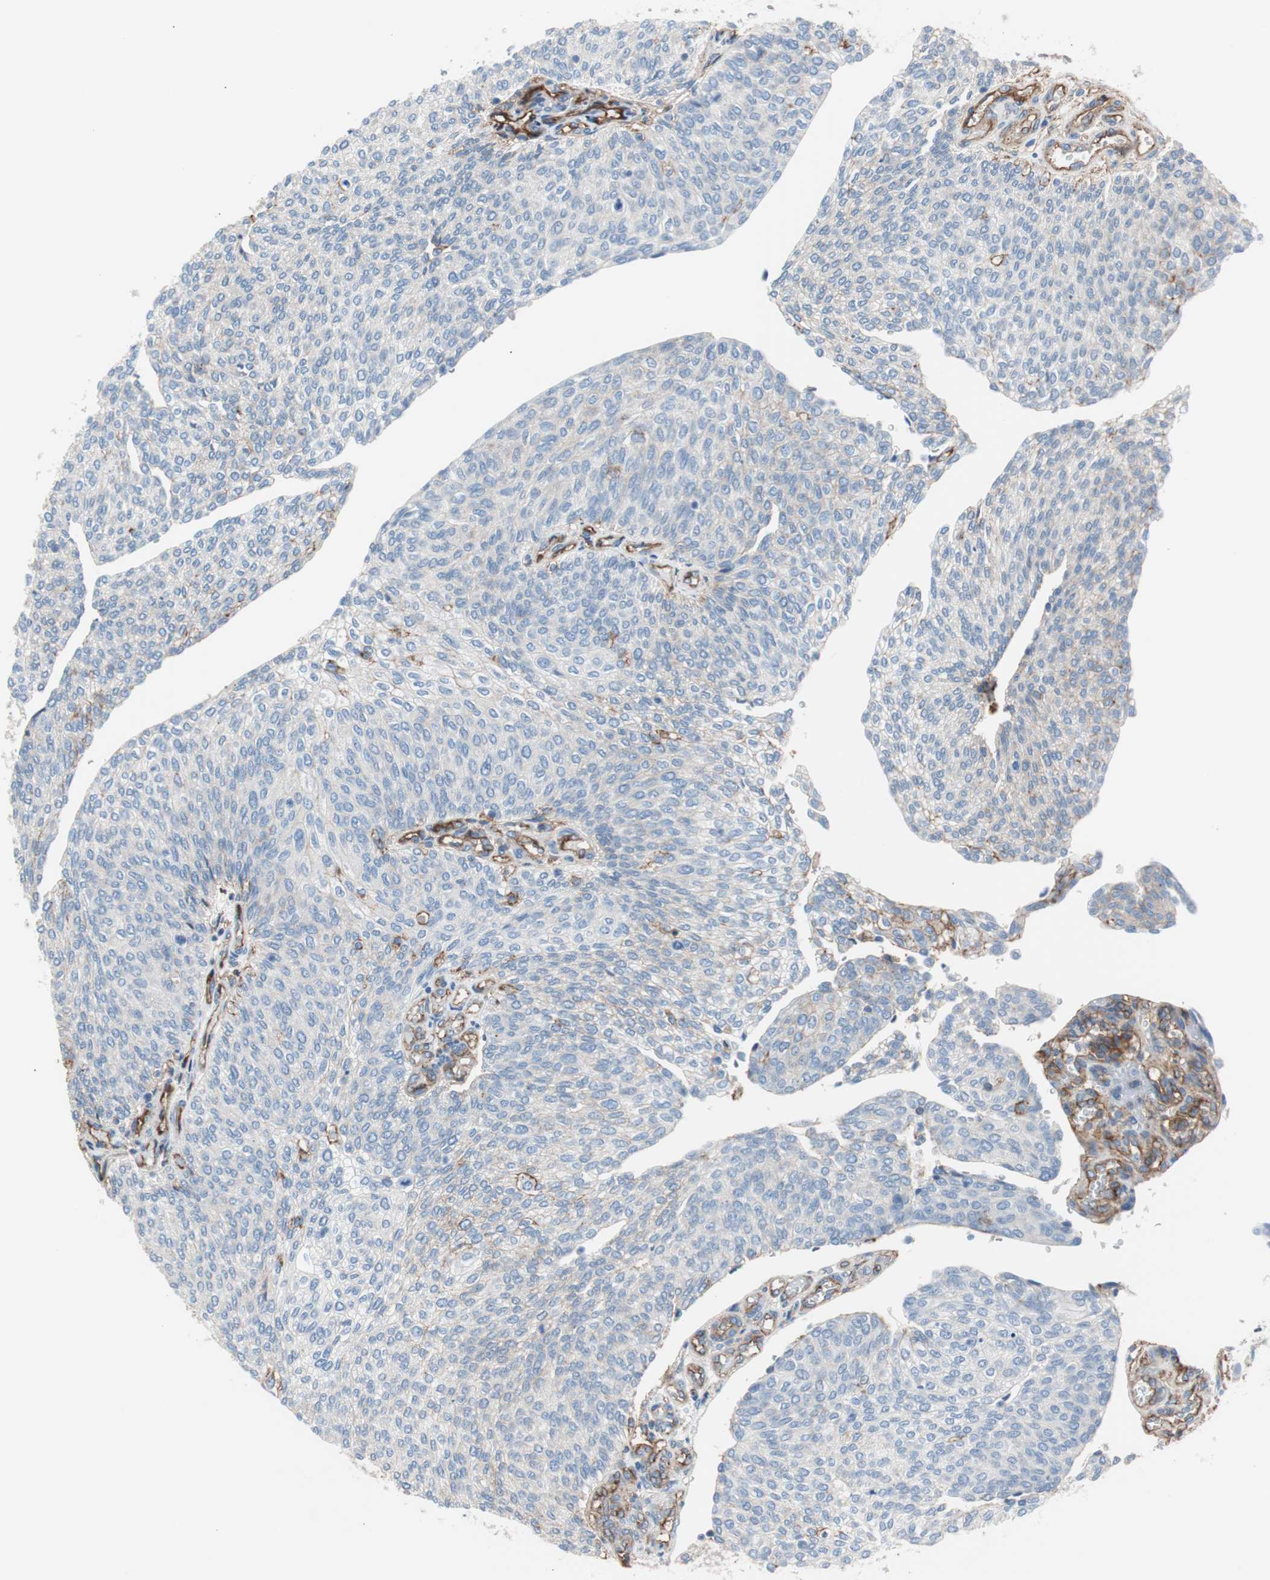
{"staining": {"intensity": "negative", "quantity": "none", "location": "none"}, "tissue": "urothelial cancer", "cell_type": "Tumor cells", "image_type": "cancer", "snomed": [{"axis": "morphology", "description": "Urothelial carcinoma, Low grade"}, {"axis": "topography", "description": "Urinary bladder"}], "caption": "Immunohistochemistry (IHC) micrograph of low-grade urothelial carcinoma stained for a protein (brown), which shows no staining in tumor cells.", "gene": "CD81", "patient": {"sex": "female", "age": 79}}